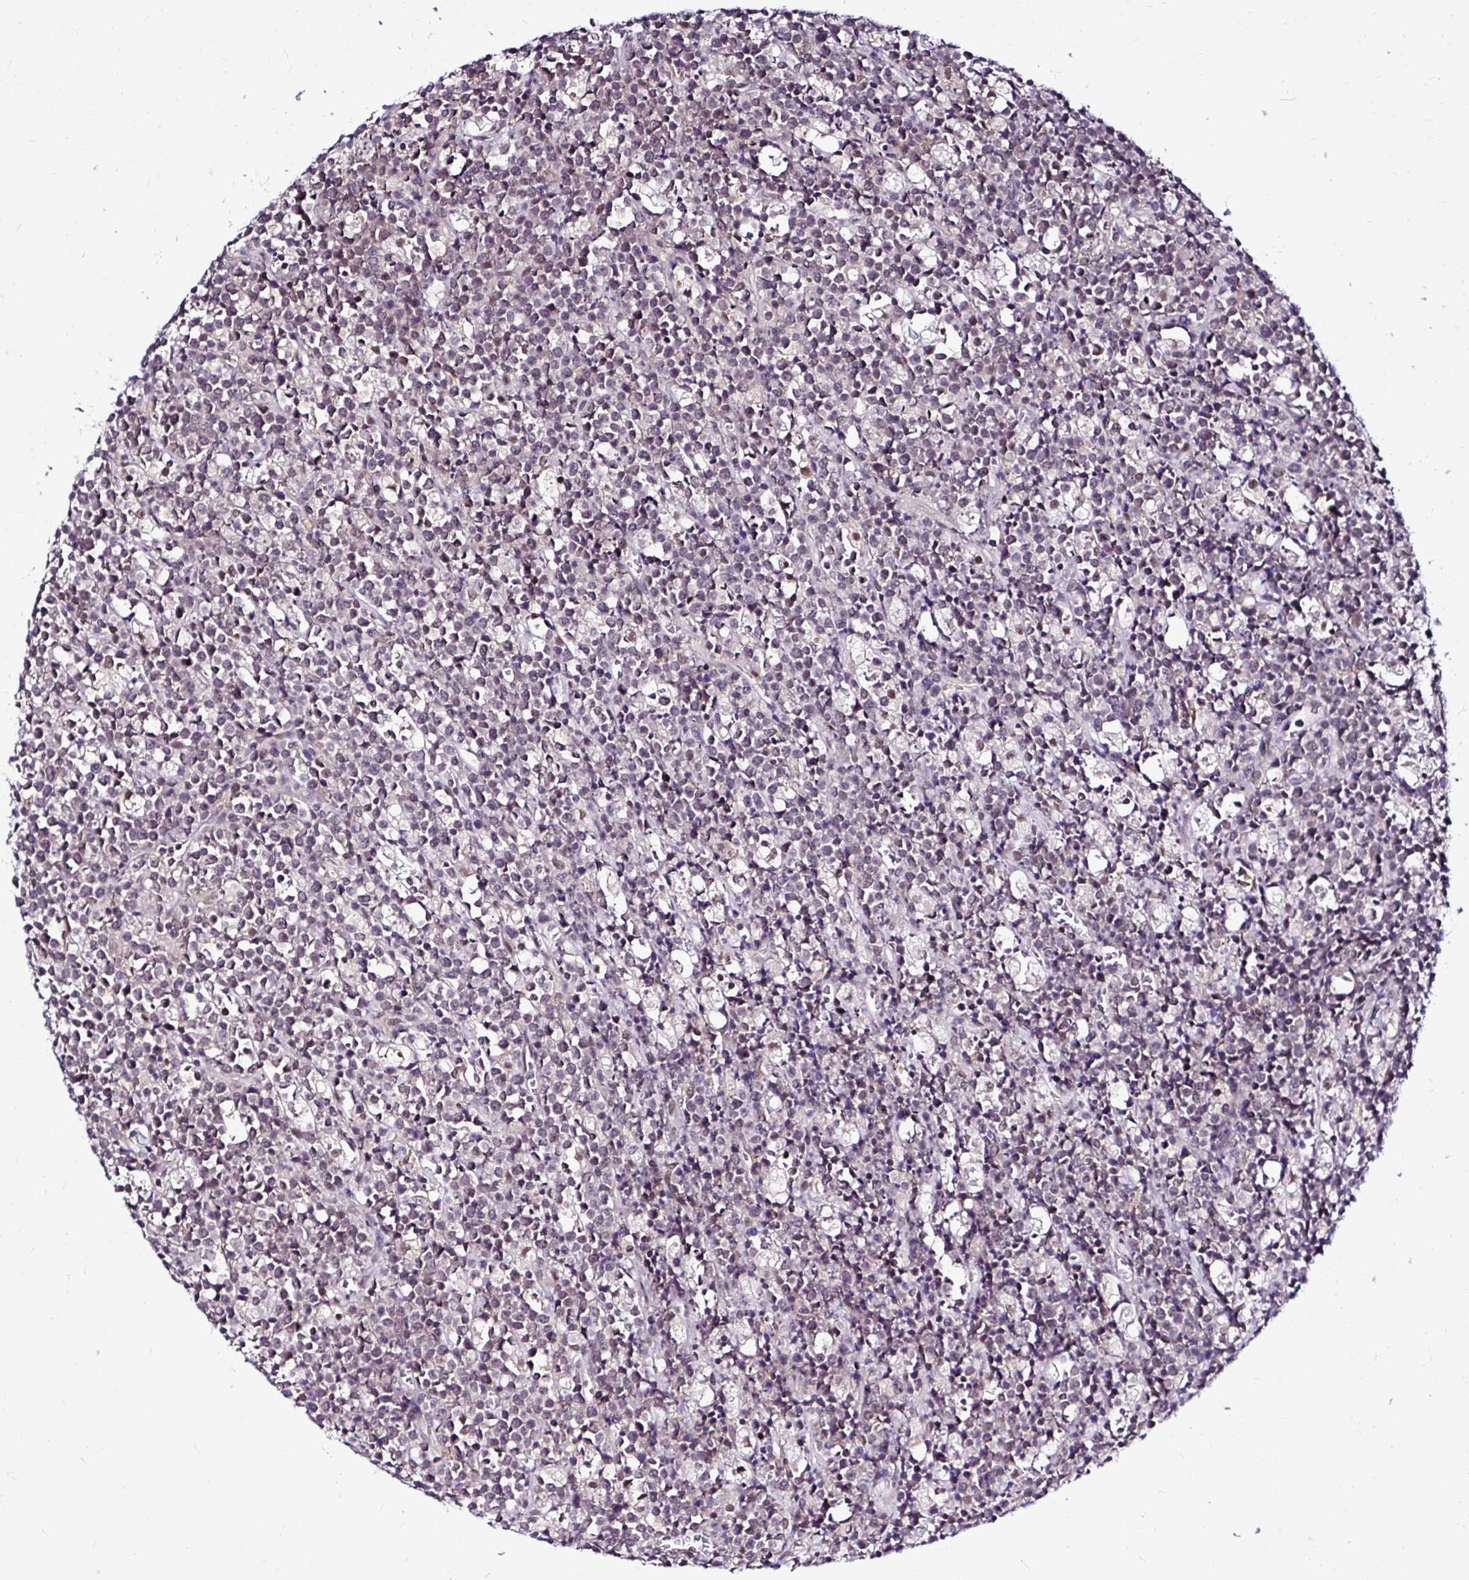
{"staining": {"intensity": "weak", "quantity": "25%-75%", "location": "nuclear"}, "tissue": "lymphoma", "cell_type": "Tumor cells", "image_type": "cancer", "snomed": [{"axis": "morphology", "description": "Malignant lymphoma, non-Hodgkin's type, High grade"}, {"axis": "topography", "description": "Ovary"}], "caption": "Immunohistochemical staining of human high-grade malignant lymphoma, non-Hodgkin's type exhibits weak nuclear protein positivity in approximately 25%-75% of tumor cells. (Brightfield microscopy of DAB IHC at high magnification).", "gene": "PSMD3", "patient": {"sex": "female", "age": 56}}